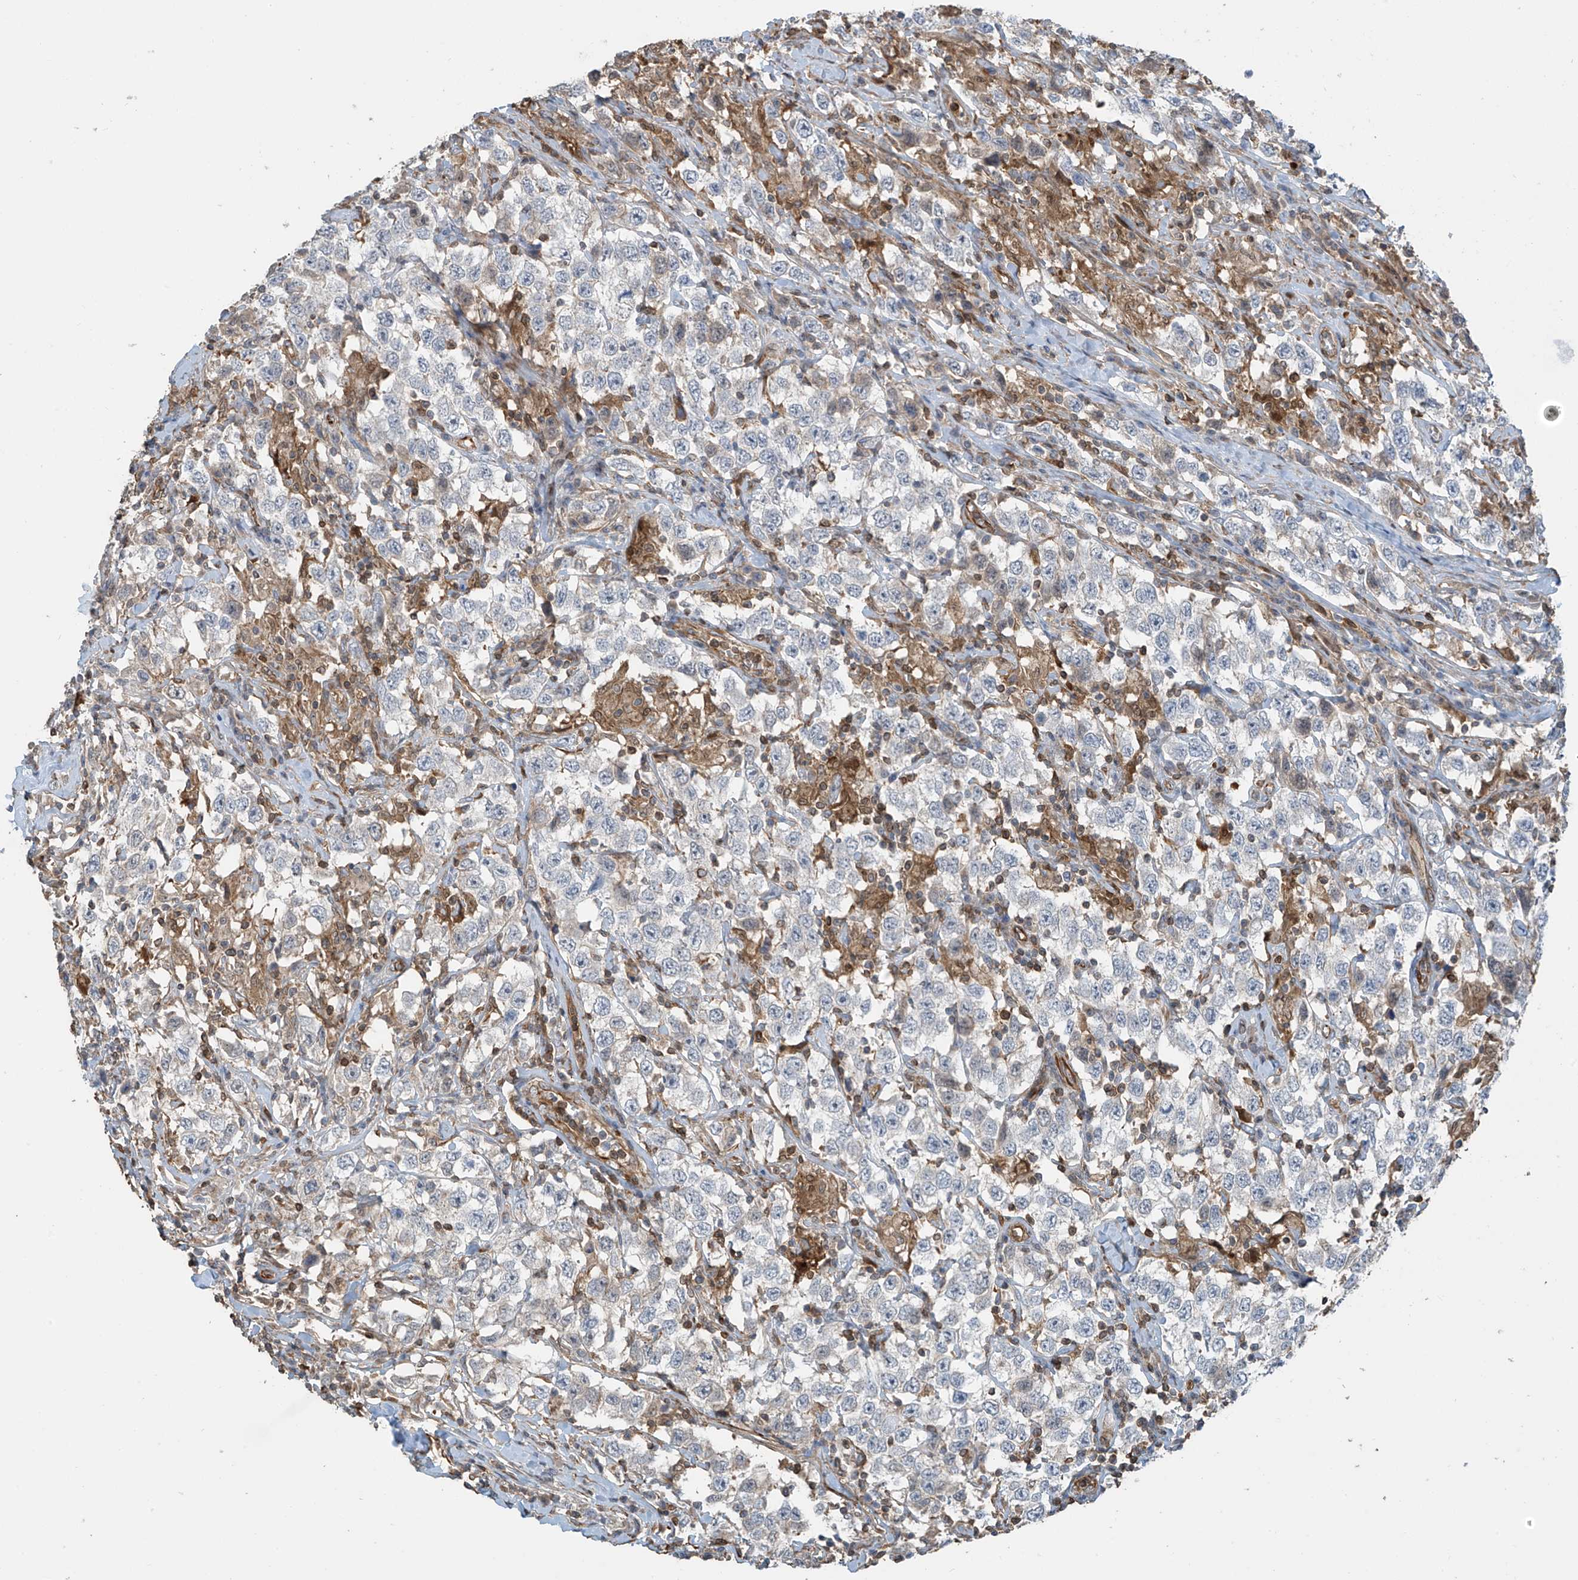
{"staining": {"intensity": "negative", "quantity": "none", "location": "none"}, "tissue": "testis cancer", "cell_type": "Tumor cells", "image_type": "cancer", "snomed": [{"axis": "morphology", "description": "Seminoma, NOS"}, {"axis": "topography", "description": "Testis"}], "caption": "Protein analysis of testis seminoma displays no significant positivity in tumor cells.", "gene": "SH3BGRL3", "patient": {"sex": "male", "age": 41}}